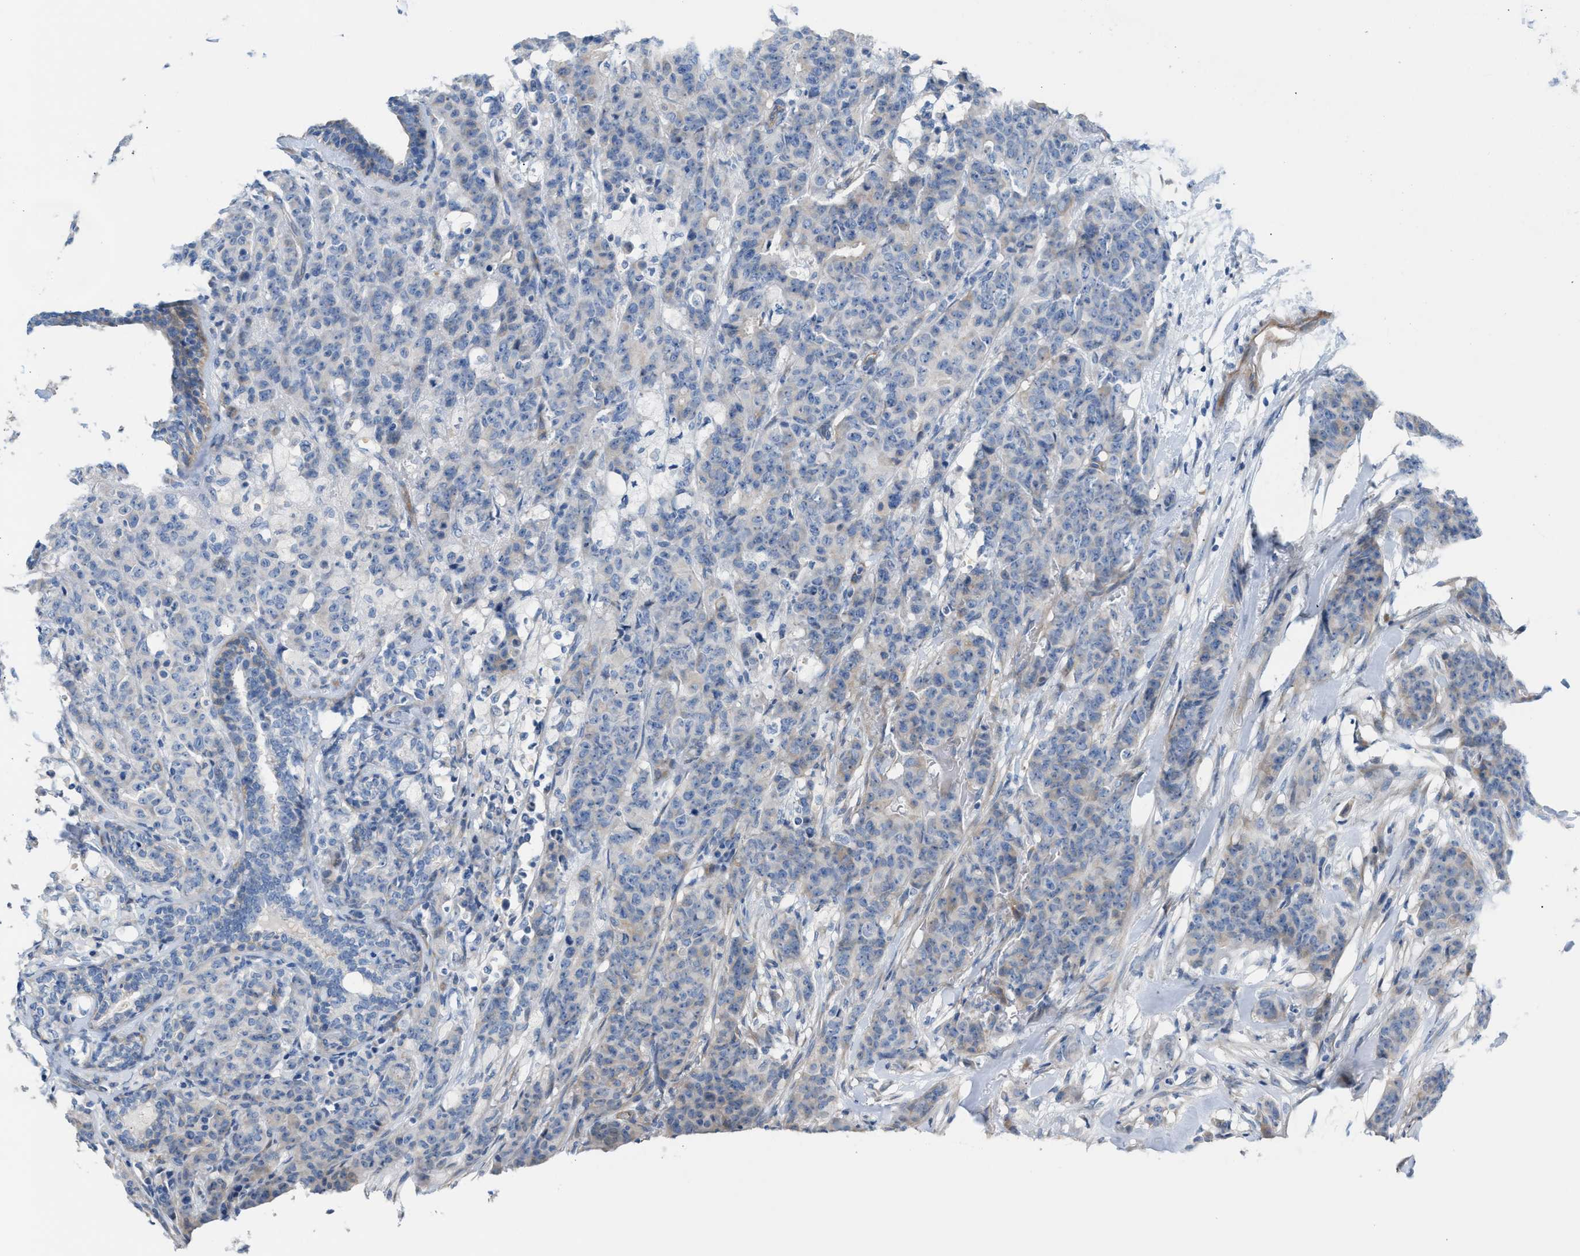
{"staining": {"intensity": "negative", "quantity": "none", "location": "none"}, "tissue": "breast cancer", "cell_type": "Tumor cells", "image_type": "cancer", "snomed": [{"axis": "morphology", "description": "Normal tissue, NOS"}, {"axis": "morphology", "description": "Duct carcinoma"}, {"axis": "topography", "description": "Breast"}], "caption": "Protein analysis of breast cancer demonstrates no significant expression in tumor cells.", "gene": "MPP3", "patient": {"sex": "female", "age": 40}}